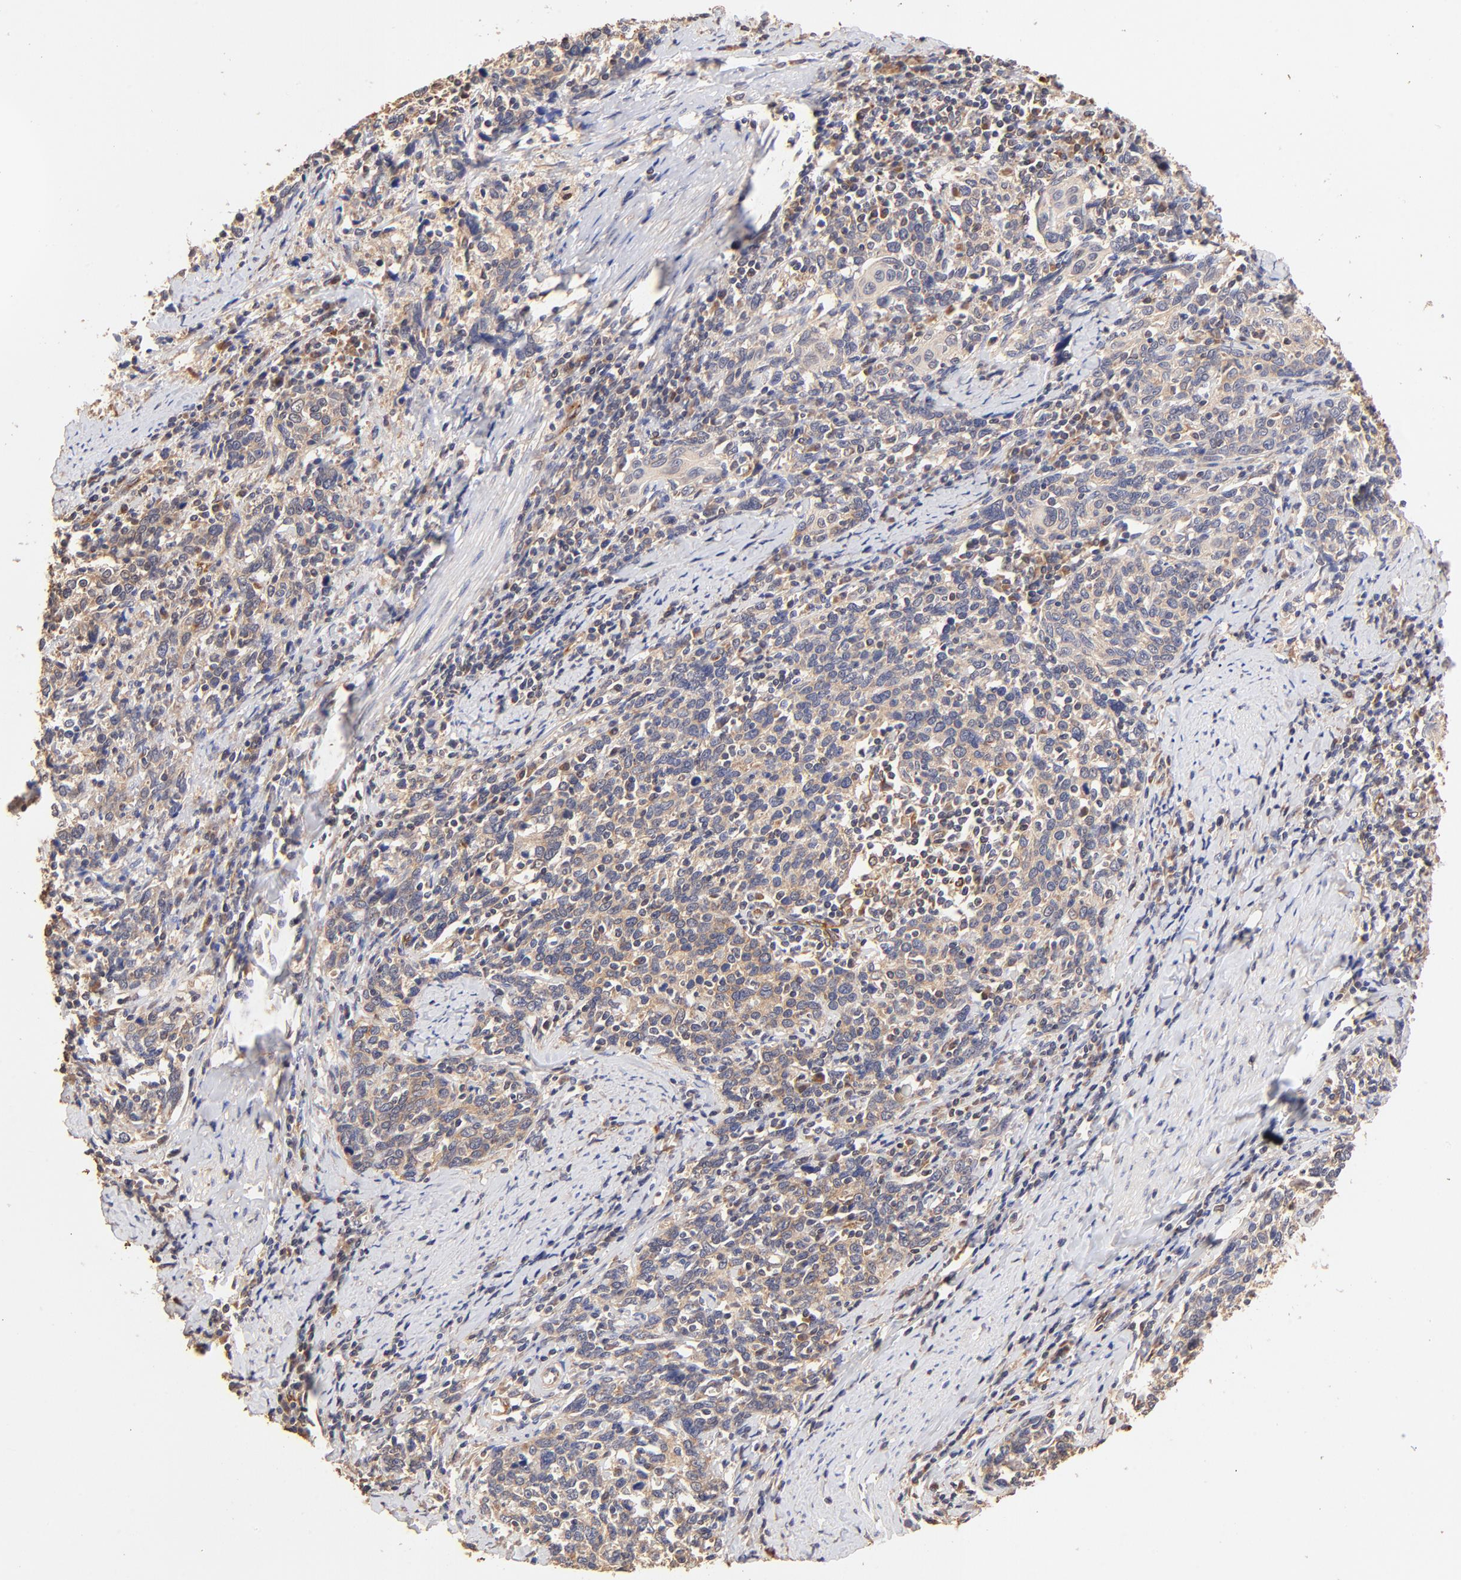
{"staining": {"intensity": "weak", "quantity": ">75%", "location": "cytoplasmic/membranous"}, "tissue": "cervical cancer", "cell_type": "Tumor cells", "image_type": "cancer", "snomed": [{"axis": "morphology", "description": "Squamous cell carcinoma, NOS"}, {"axis": "topography", "description": "Cervix"}], "caption": "A micrograph of human squamous cell carcinoma (cervical) stained for a protein exhibits weak cytoplasmic/membranous brown staining in tumor cells.", "gene": "TNFAIP3", "patient": {"sex": "female", "age": 41}}